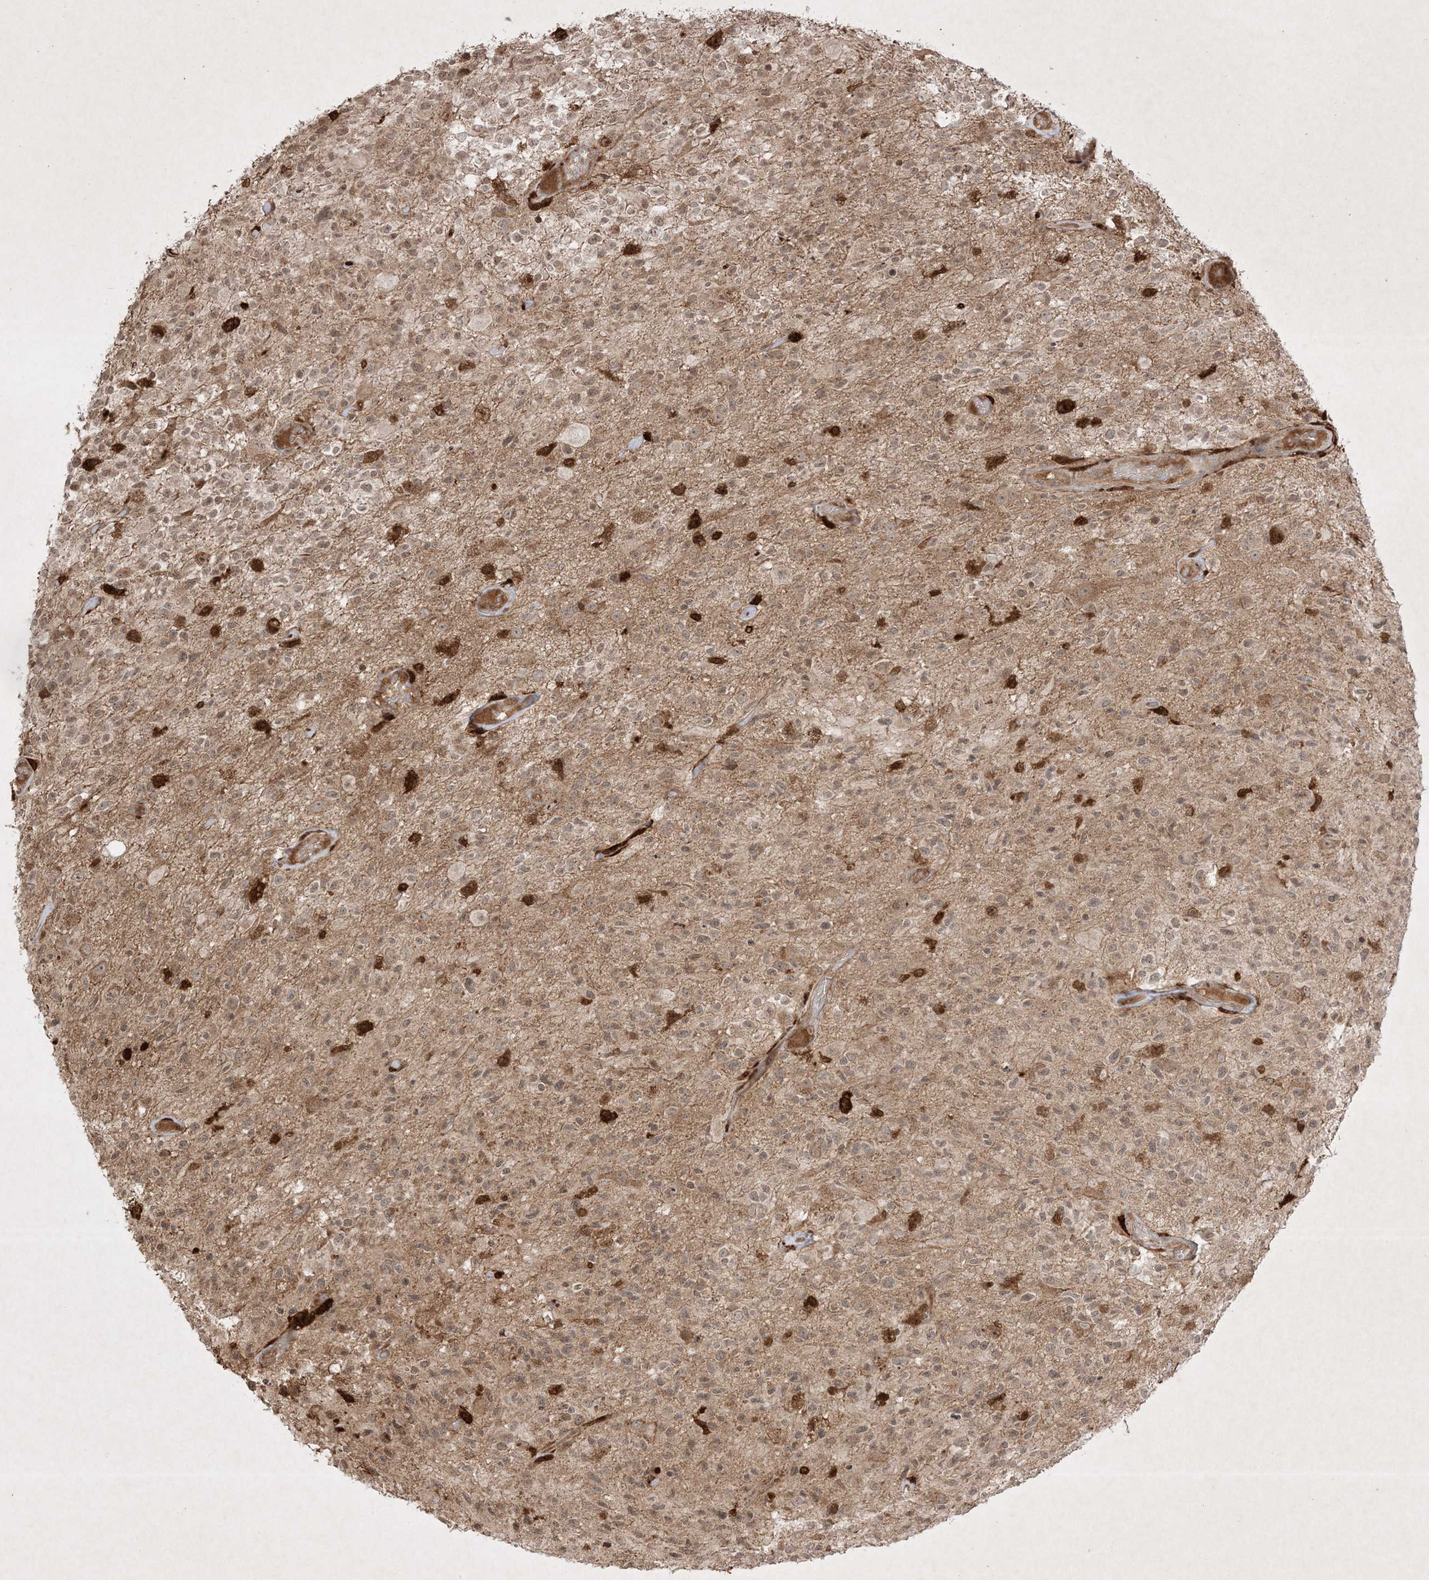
{"staining": {"intensity": "weak", "quantity": "25%-75%", "location": "cytoplasmic/membranous,nuclear"}, "tissue": "glioma", "cell_type": "Tumor cells", "image_type": "cancer", "snomed": [{"axis": "morphology", "description": "Glioma, malignant, High grade"}, {"axis": "morphology", "description": "Glioblastoma, NOS"}, {"axis": "topography", "description": "Brain"}], "caption": "Protein staining of malignant glioma (high-grade) tissue exhibits weak cytoplasmic/membranous and nuclear staining in approximately 25%-75% of tumor cells.", "gene": "PTK6", "patient": {"sex": "male", "age": 60}}